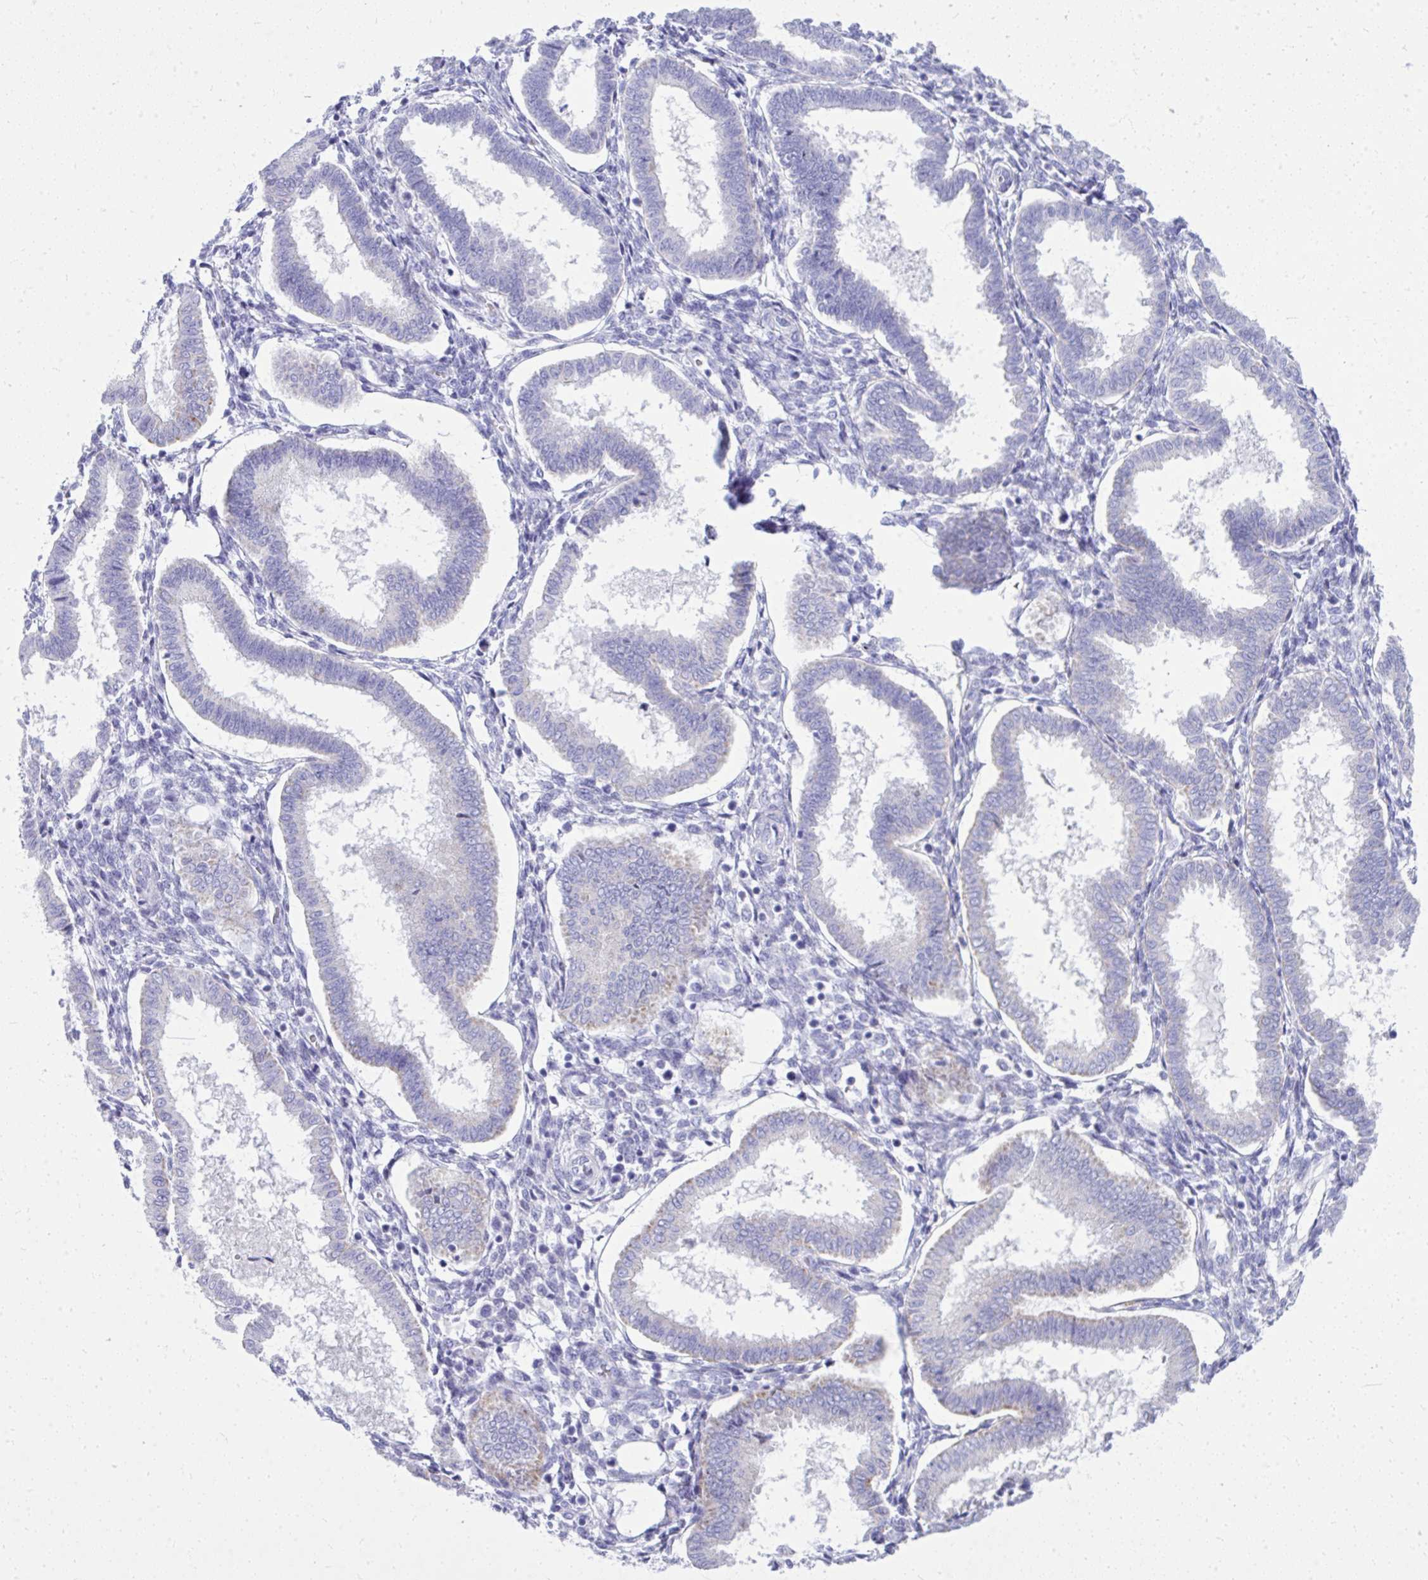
{"staining": {"intensity": "negative", "quantity": "none", "location": "none"}, "tissue": "endometrium", "cell_type": "Cells in endometrial stroma", "image_type": "normal", "snomed": [{"axis": "morphology", "description": "Normal tissue, NOS"}, {"axis": "topography", "description": "Endometrium"}], "caption": "The micrograph reveals no staining of cells in endometrial stroma in normal endometrium. The staining was performed using DAB to visualize the protein expression in brown, while the nuclei were stained in blue with hematoxylin (Magnification: 20x).", "gene": "BCL6B", "patient": {"sex": "female", "age": 24}}